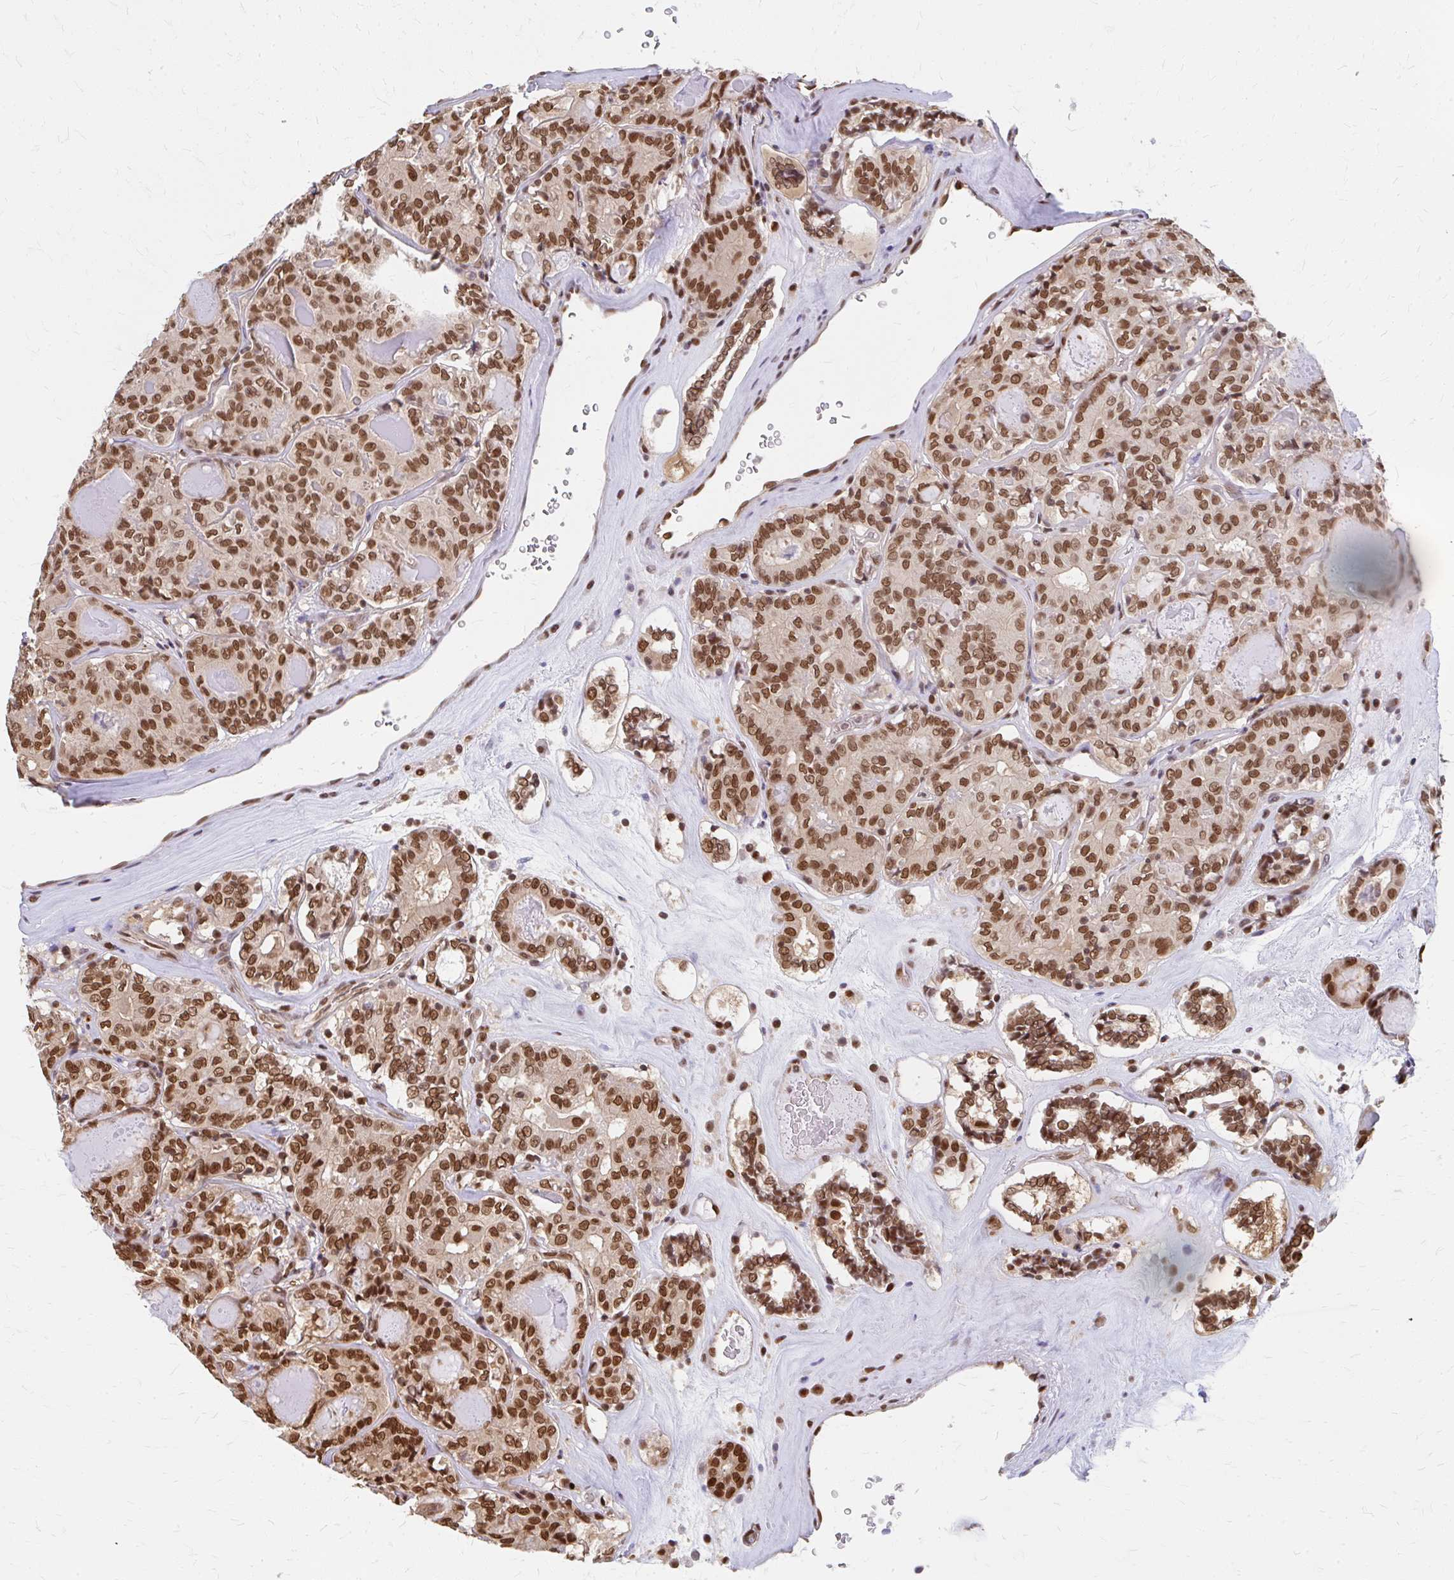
{"staining": {"intensity": "moderate", "quantity": ">75%", "location": "cytoplasmic/membranous,nuclear"}, "tissue": "thyroid cancer", "cell_type": "Tumor cells", "image_type": "cancer", "snomed": [{"axis": "morphology", "description": "Papillary adenocarcinoma, NOS"}, {"axis": "topography", "description": "Thyroid gland"}], "caption": "Papillary adenocarcinoma (thyroid) stained for a protein demonstrates moderate cytoplasmic/membranous and nuclear positivity in tumor cells. (Brightfield microscopy of DAB IHC at high magnification).", "gene": "XPO1", "patient": {"sex": "female", "age": 72}}